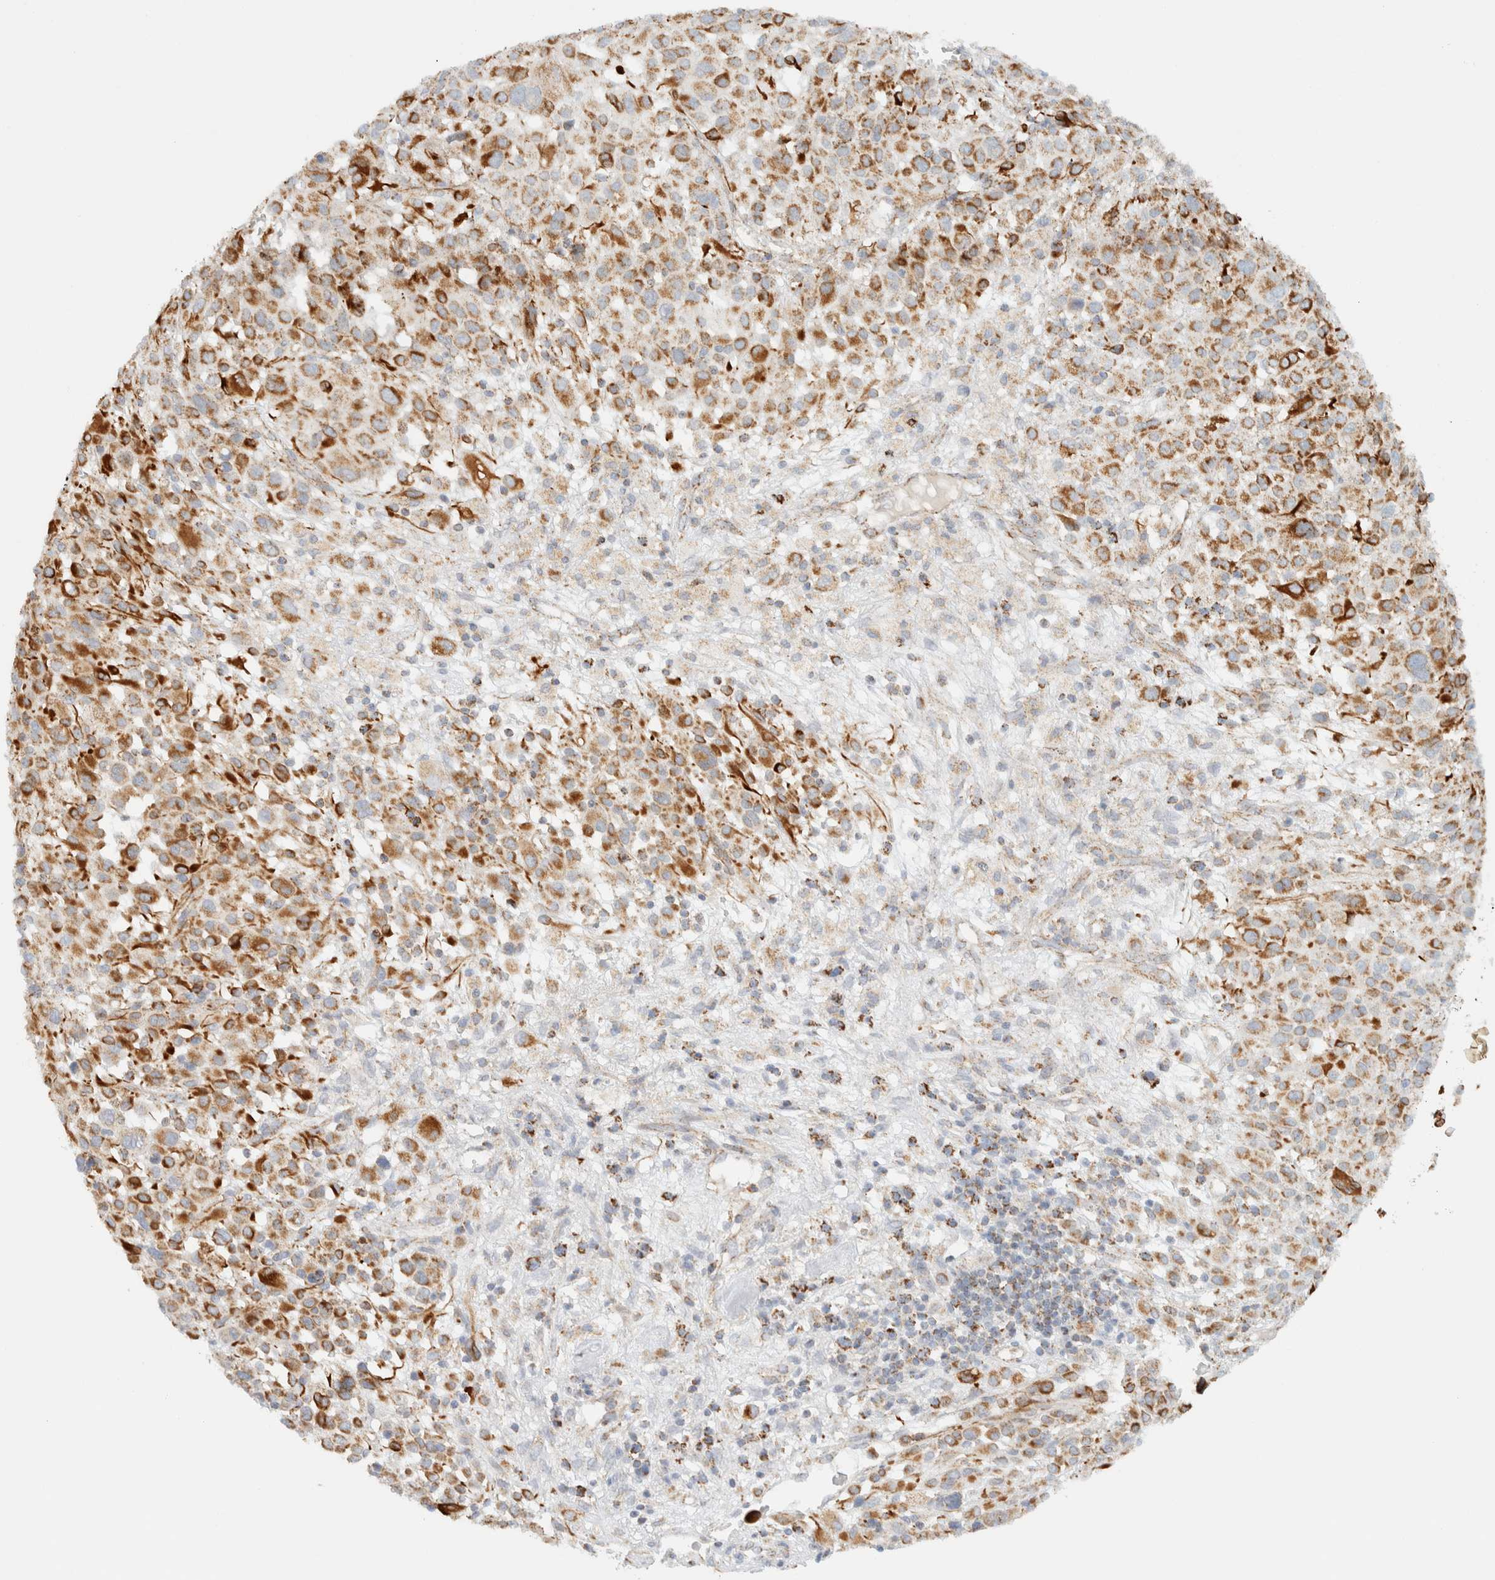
{"staining": {"intensity": "moderate", "quantity": ">75%", "location": "cytoplasmic/membranous"}, "tissue": "melanoma", "cell_type": "Tumor cells", "image_type": "cancer", "snomed": [{"axis": "morphology", "description": "Malignant melanoma, Metastatic site"}, {"axis": "topography", "description": "Skin"}], "caption": "Immunohistochemical staining of malignant melanoma (metastatic site) displays moderate cytoplasmic/membranous protein positivity in approximately >75% of tumor cells.", "gene": "KIFAP3", "patient": {"sex": "female", "age": 74}}